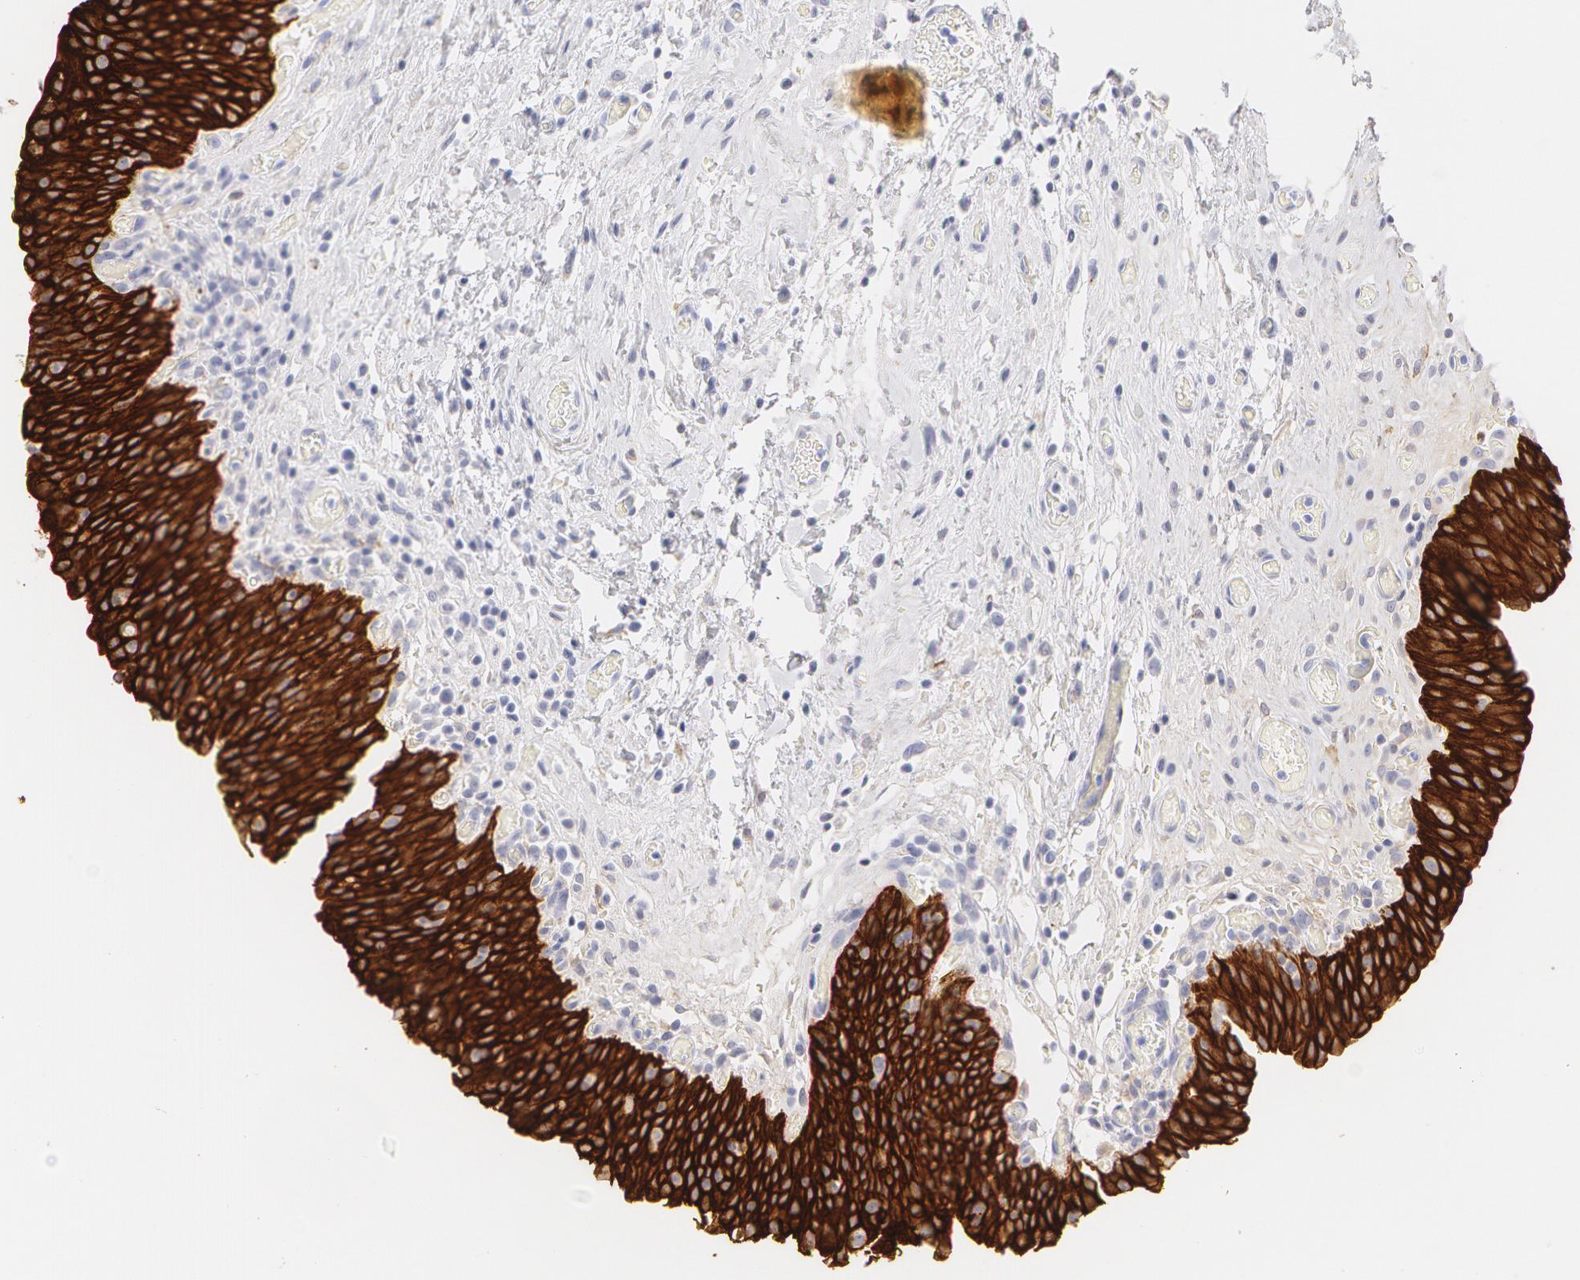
{"staining": {"intensity": "strong", "quantity": ">75%", "location": "cytoplasmic/membranous"}, "tissue": "urinary bladder", "cell_type": "Urothelial cells", "image_type": "normal", "snomed": [{"axis": "morphology", "description": "Normal tissue, NOS"}, {"axis": "topography", "description": "Urinary bladder"}], "caption": "Immunohistochemical staining of unremarkable human urinary bladder displays strong cytoplasmic/membranous protein staining in about >75% of urothelial cells.", "gene": "KRT8", "patient": {"sex": "male", "age": 51}}